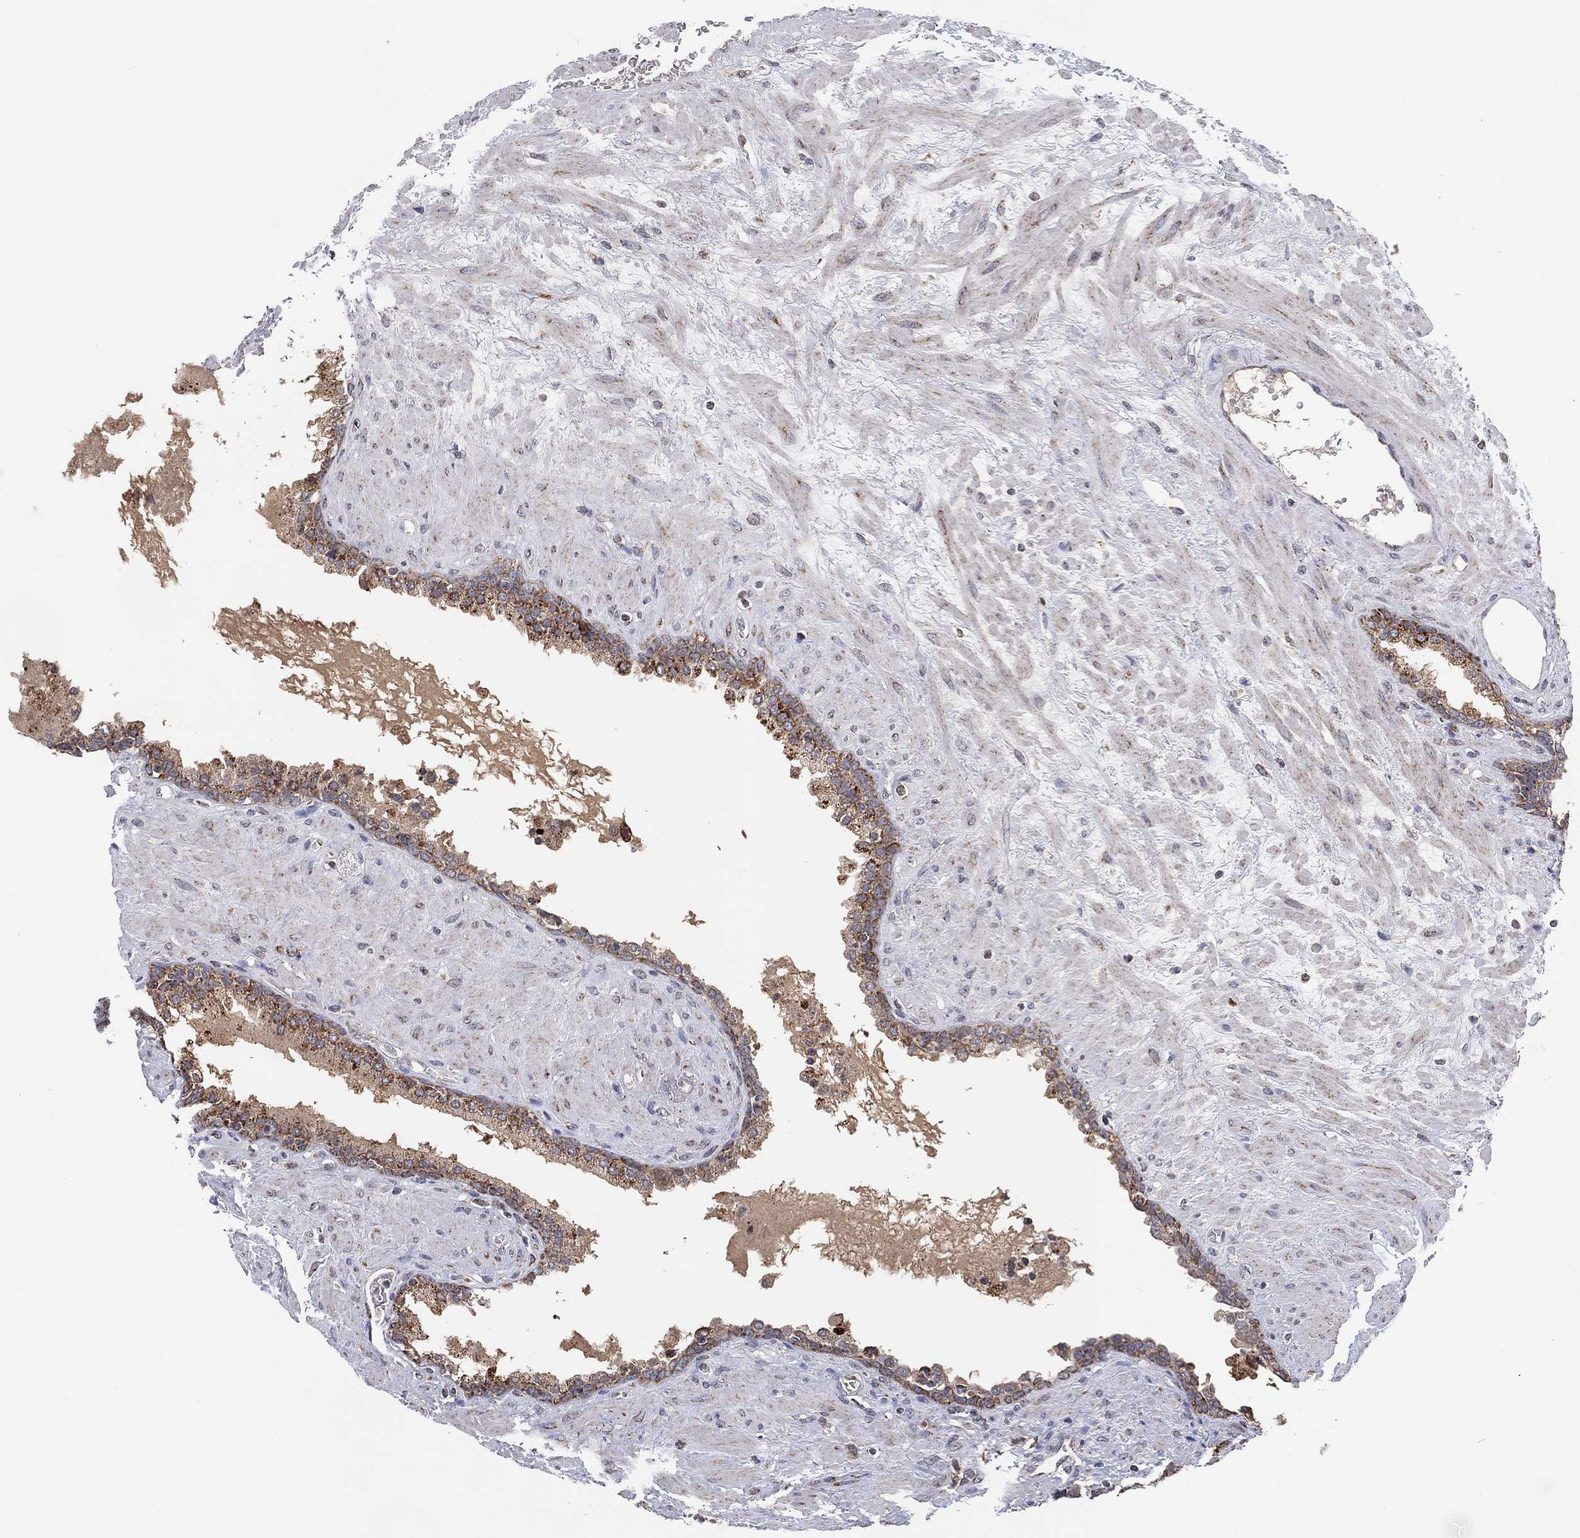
{"staining": {"intensity": "weak", "quantity": "25%-75%", "location": "cytoplasmic/membranous"}, "tissue": "prostate", "cell_type": "Glandular cells", "image_type": "normal", "snomed": [{"axis": "morphology", "description": "Normal tissue, NOS"}, {"axis": "topography", "description": "Prostate"}], "caption": "This image exhibits immunohistochemistry (IHC) staining of normal human prostate, with low weak cytoplasmic/membranous positivity in about 25%-75% of glandular cells.", "gene": "PSMG4", "patient": {"sex": "male", "age": 63}}